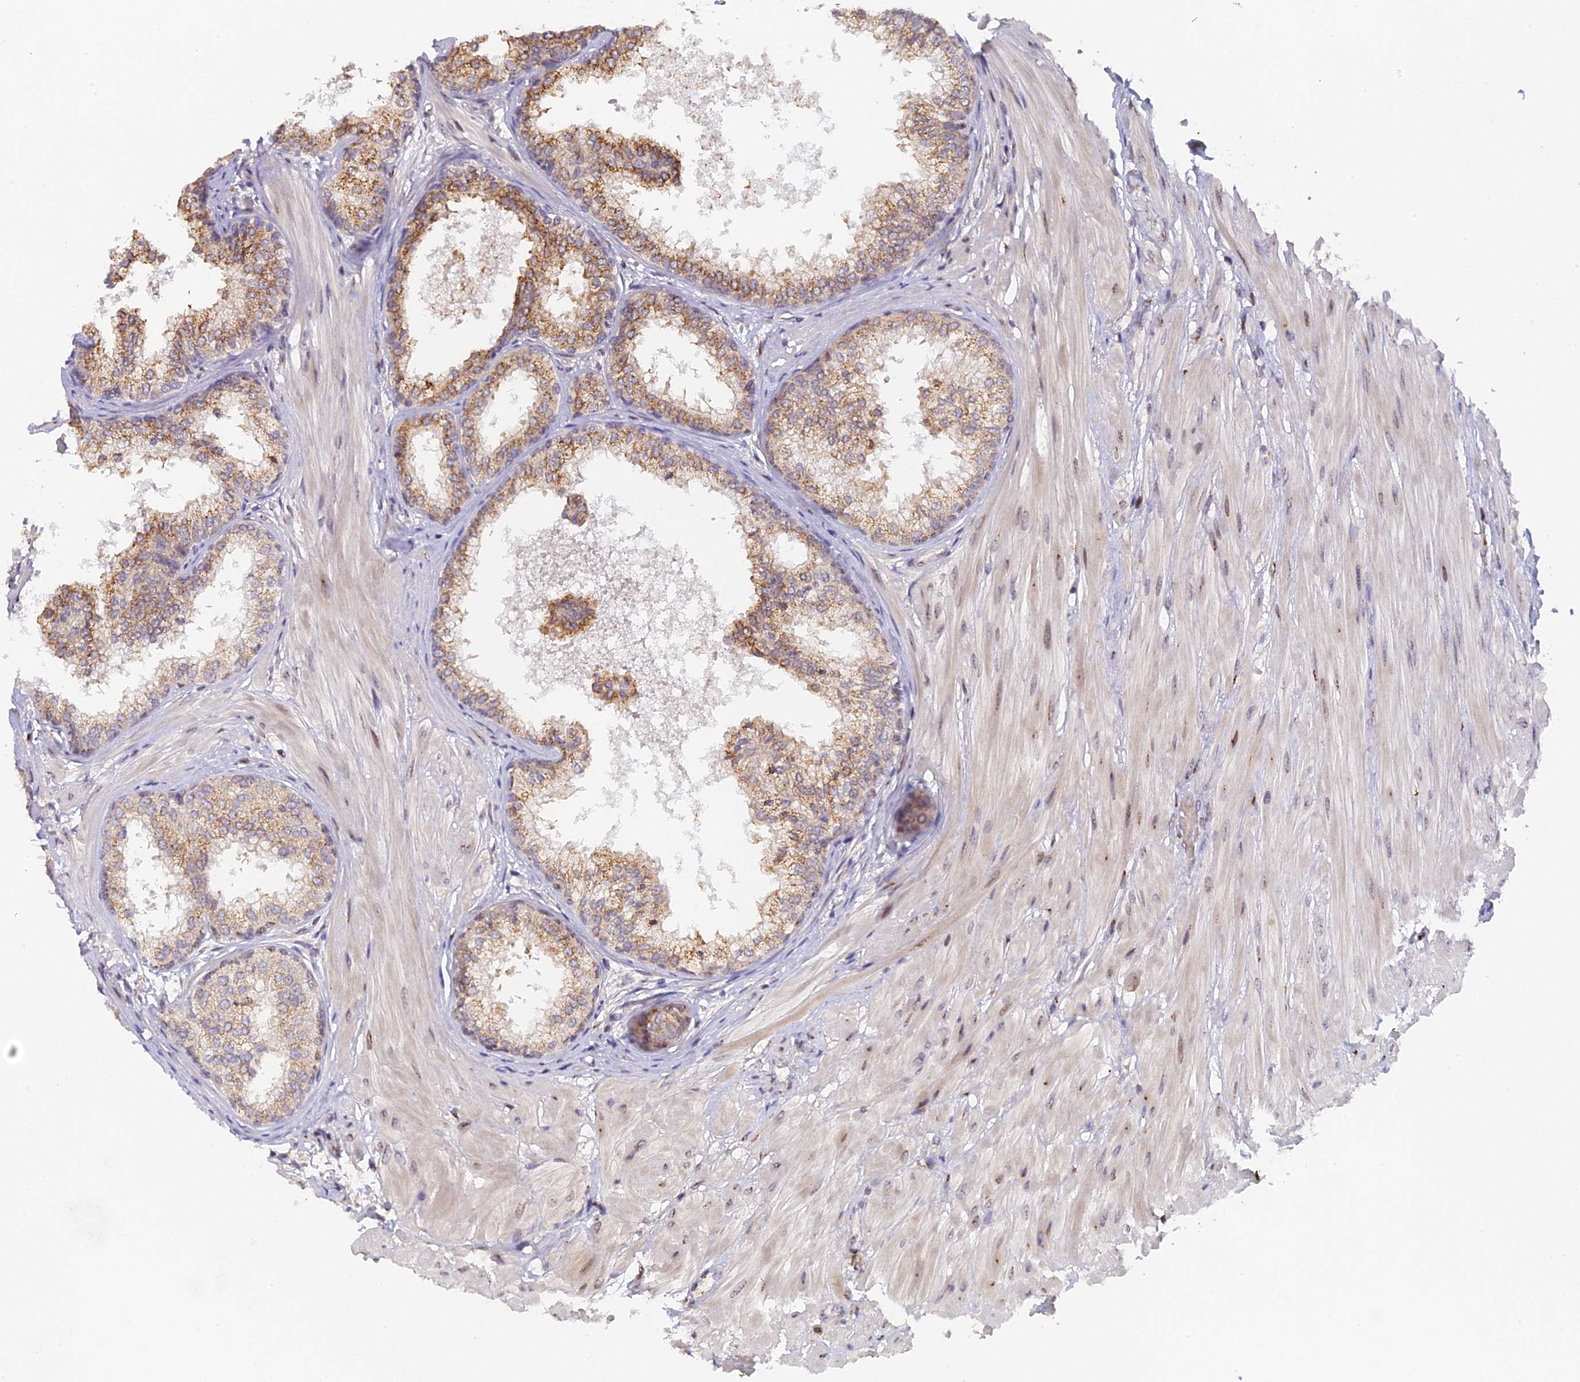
{"staining": {"intensity": "moderate", "quantity": "25%-75%", "location": "cytoplasmic/membranous"}, "tissue": "prostate", "cell_type": "Glandular cells", "image_type": "normal", "snomed": [{"axis": "morphology", "description": "Normal tissue, NOS"}, {"axis": "topography", "description": "Prostate"}], "caption": "Brown immunohistochemical staining in unremarkable human prostate reveals moderate cytoplasmic/membranous staining in approximately 25%-75% of glandular cells. The staining was performed using DAB (3,3'-diaminobenzidine), with brown indicating positive protein expression. Nuclei are stained blue with hematoxylin.", "gene": "SNX17", "patient": {"sex": "male", "age": 48}}